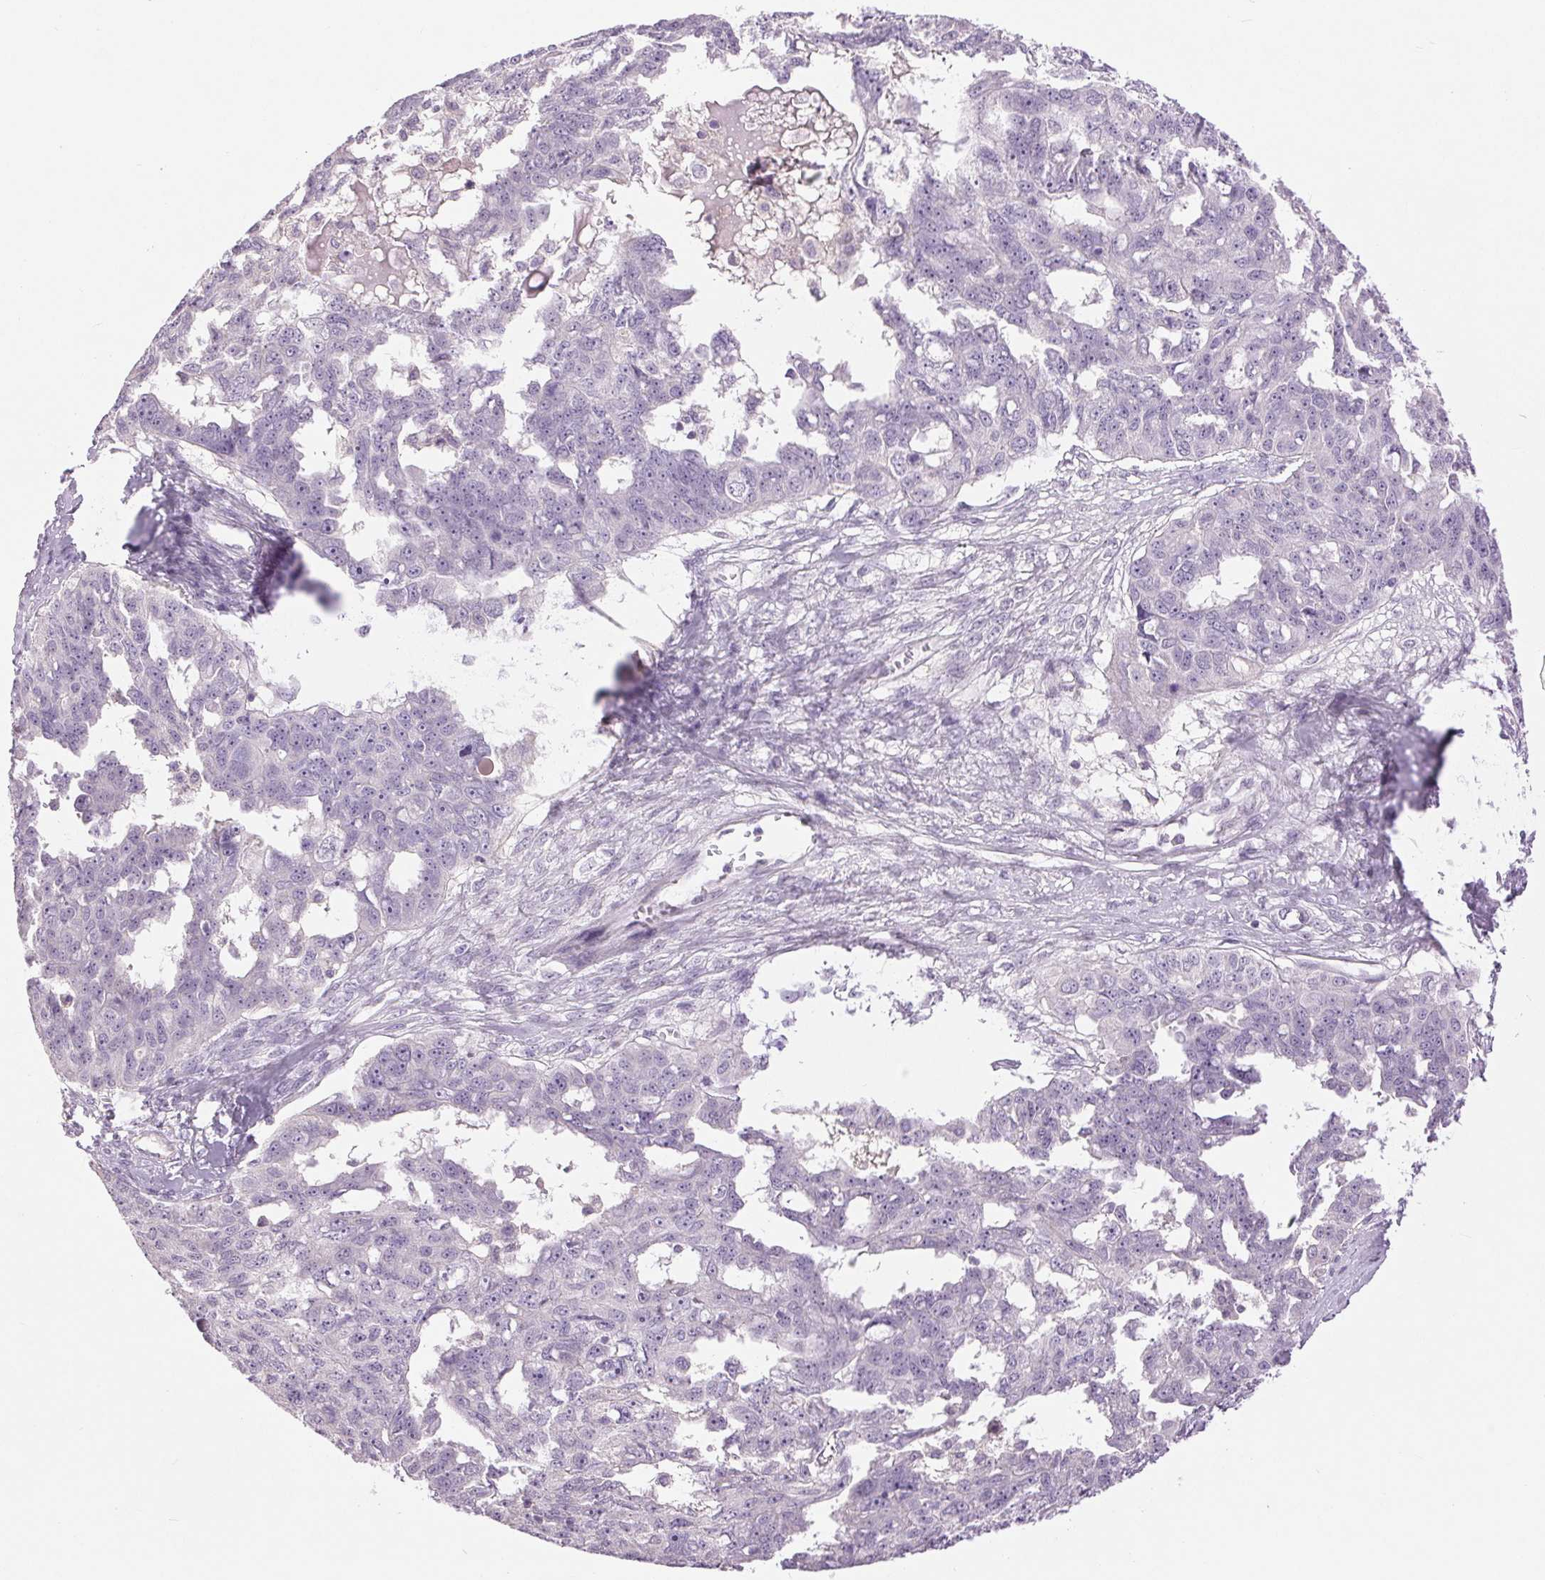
{"staining": {"intensity": "negative", "quantity": "none", "location": "none"}, "tissue": "ovarian cancer", "cell_type": "Tumor cells", "image_type": "cancer", "snomed": [{"axis": "morphology", "description": "Carcinoma, endometroid"}, {"axis": "topography", "description": "Ovary"}], "caption": "Image shows no protein staining in tumor cells of ovarian cancer (endometroid carcinoma) tissue.", "gene": "FXYD4", "patient": {"sex": "female", "age": 70}}